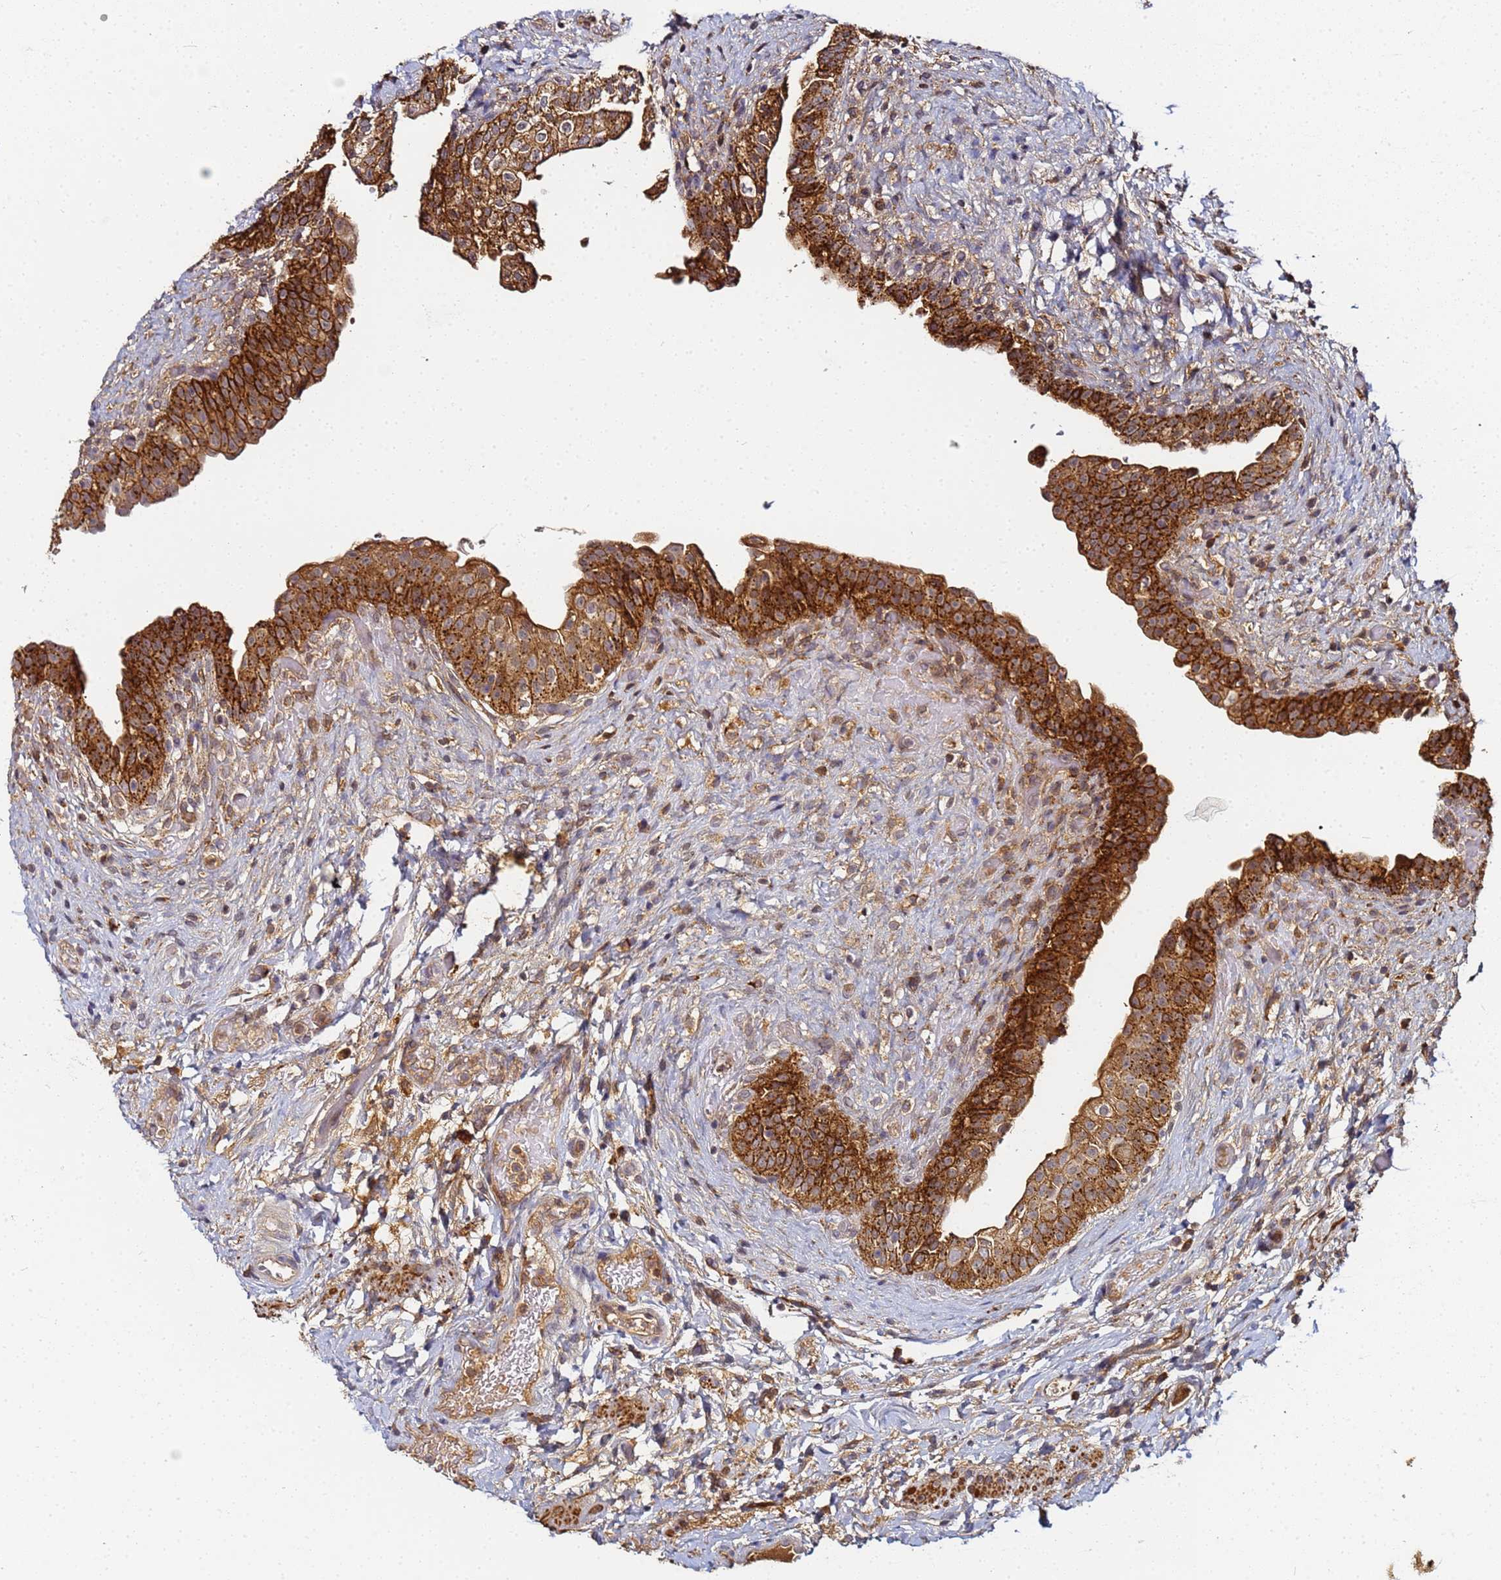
{"staining": {"intensity": "strong", "quantity": ">75%", "location": "cytoplasmic/membranous"}, "tissue": "urinary bladder", "cell_type": "Urothelial cells", "image_type": "normal", "snomed": [{"axis": "morphology", "description": "Normal tissue, NOS"}, {"axis": "topography", "description": "Urinary bladder"}], "caption": "Protein staining displays strong cytoplasmic/membranous expression in approximately >75% of urothelial cells in benign urinary bladder.", "gene": "LRRC69", "patient": {"sex": "male", "age": 69}}